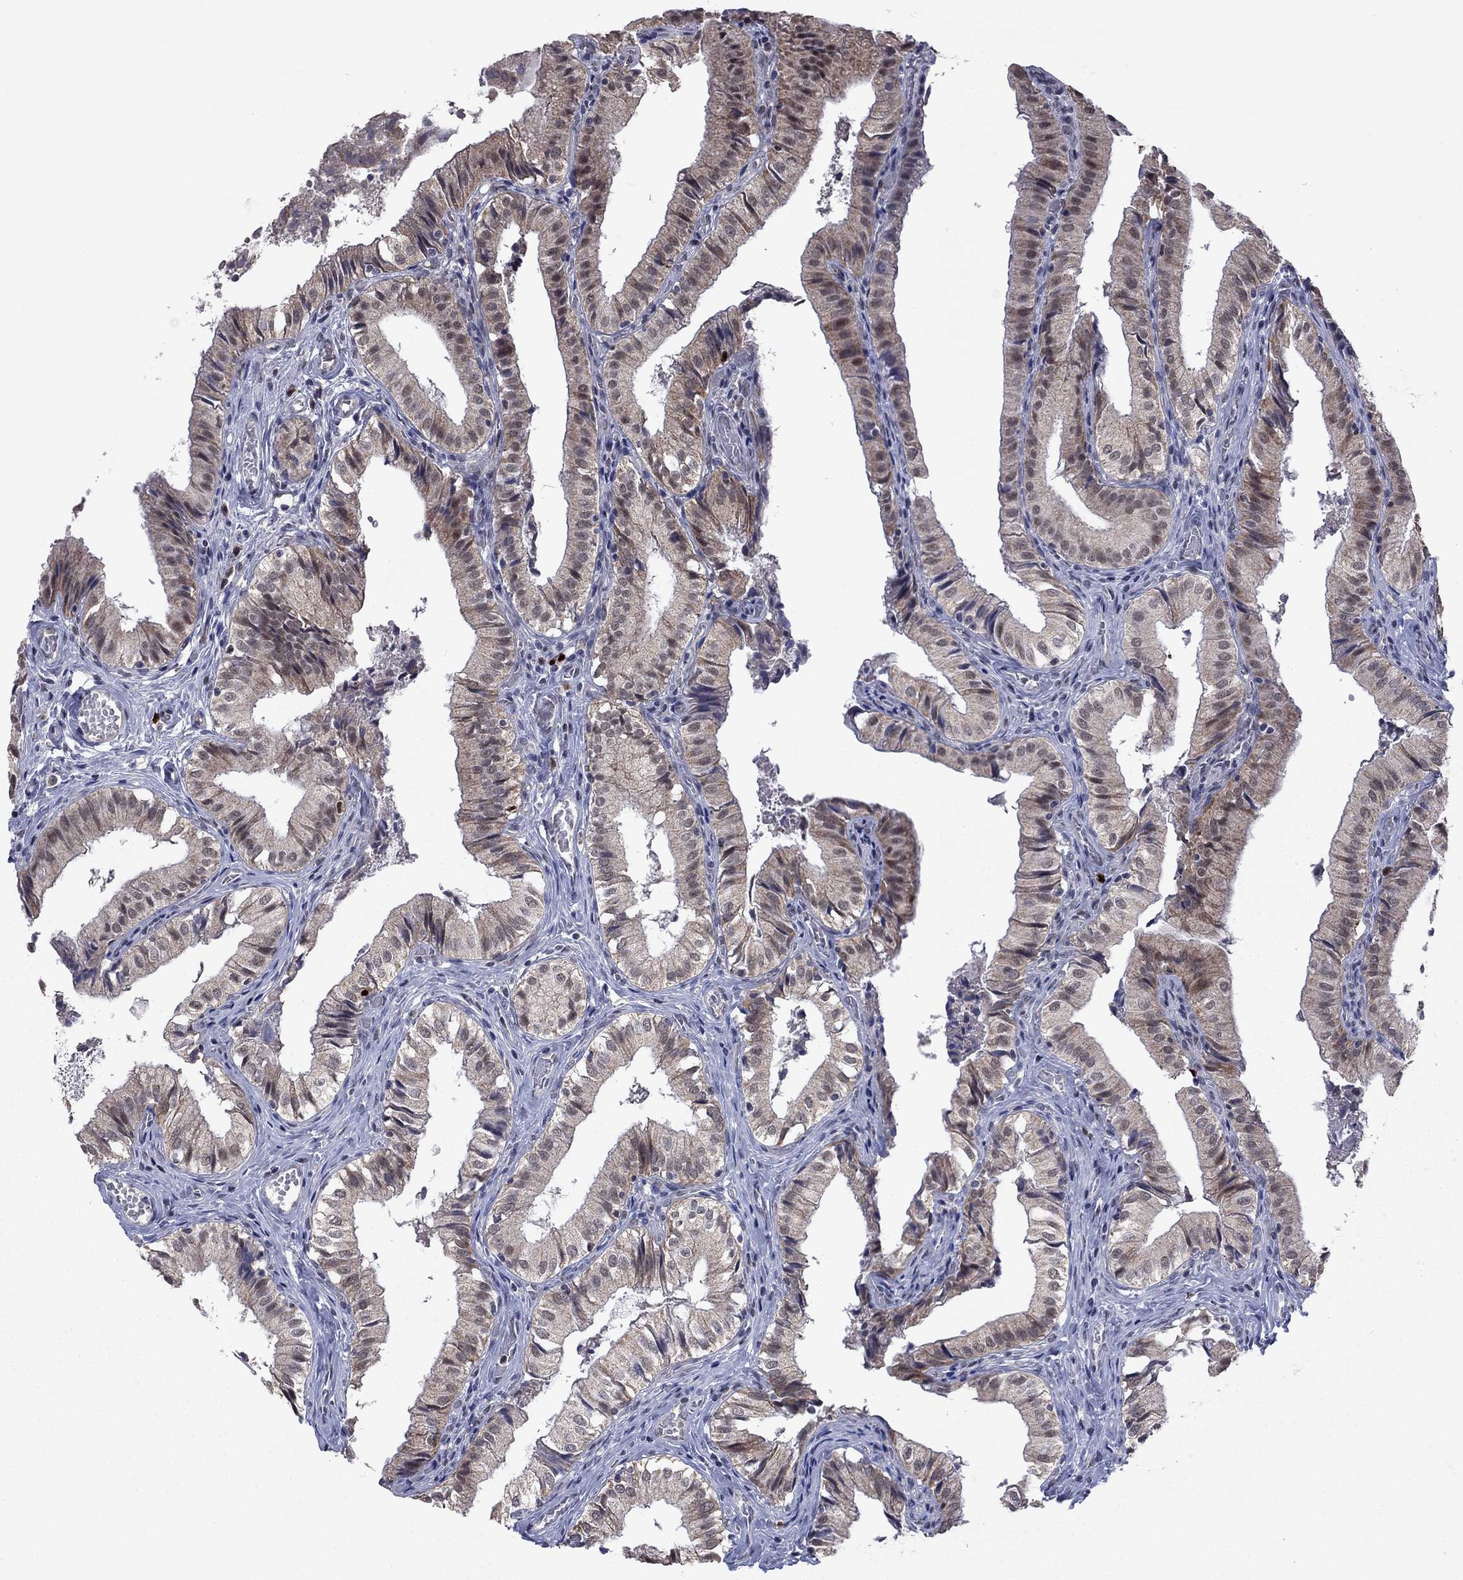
{"staining": {"intensity": "moderate", "quantity": "25%-75%", "location": "cytoplasmic/membranous,nuclear"}, "tissue": "gallbladder", "cell_type": "Glandular cells", "image_type": "normal", "snomed": [{"axis": "morphology", "description": "Normal tissue, NOS"}, {"axis": "topography", "description": "Gallbladder"}], "caption": "Moderate cytoplasmic/membranous,nuclear protein staining is seen in approximately 25%-75% of glandular cells in gallbladder.", "gene": "CDCA5", "patient": {"sex": "female", "age": 47}}